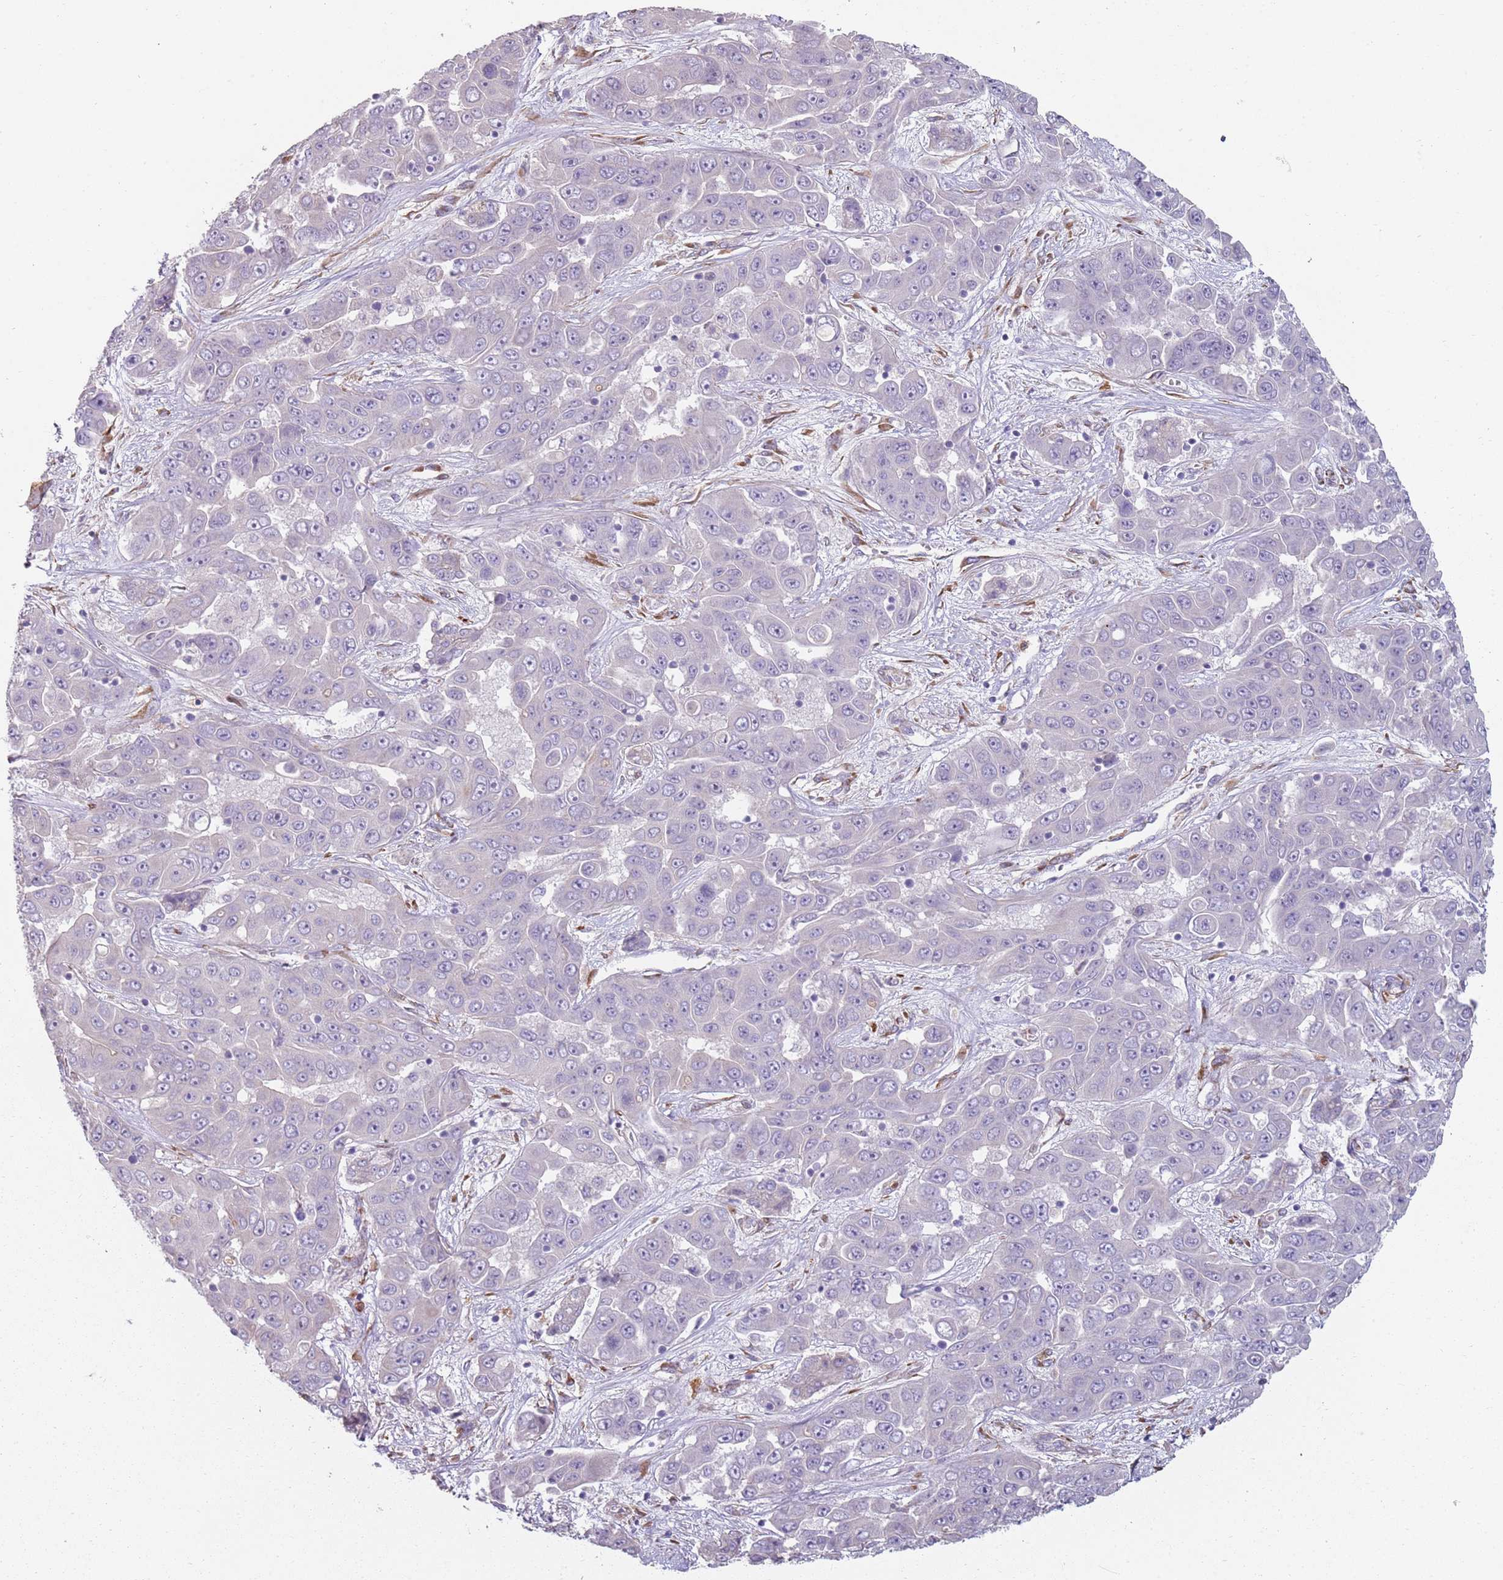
{"staining": {"intensity": "negative", "quantity": "none", "location": "none"}, "tissue": "liver cancer", "cell_type": "Tumor cells", "image_type": "cancer", "snomed": [{"axis": "morphology", "description": "Cholangiocarcinoma"}, {"axis": "topography", "description": "Liver"}], "caption": "Human liver cancer stained for a protein using immunohistochemistry demonstrates no positivity in tumor cells.", "gene": "PHLPP2", "patient": {"sex": "female", "age": 52}}